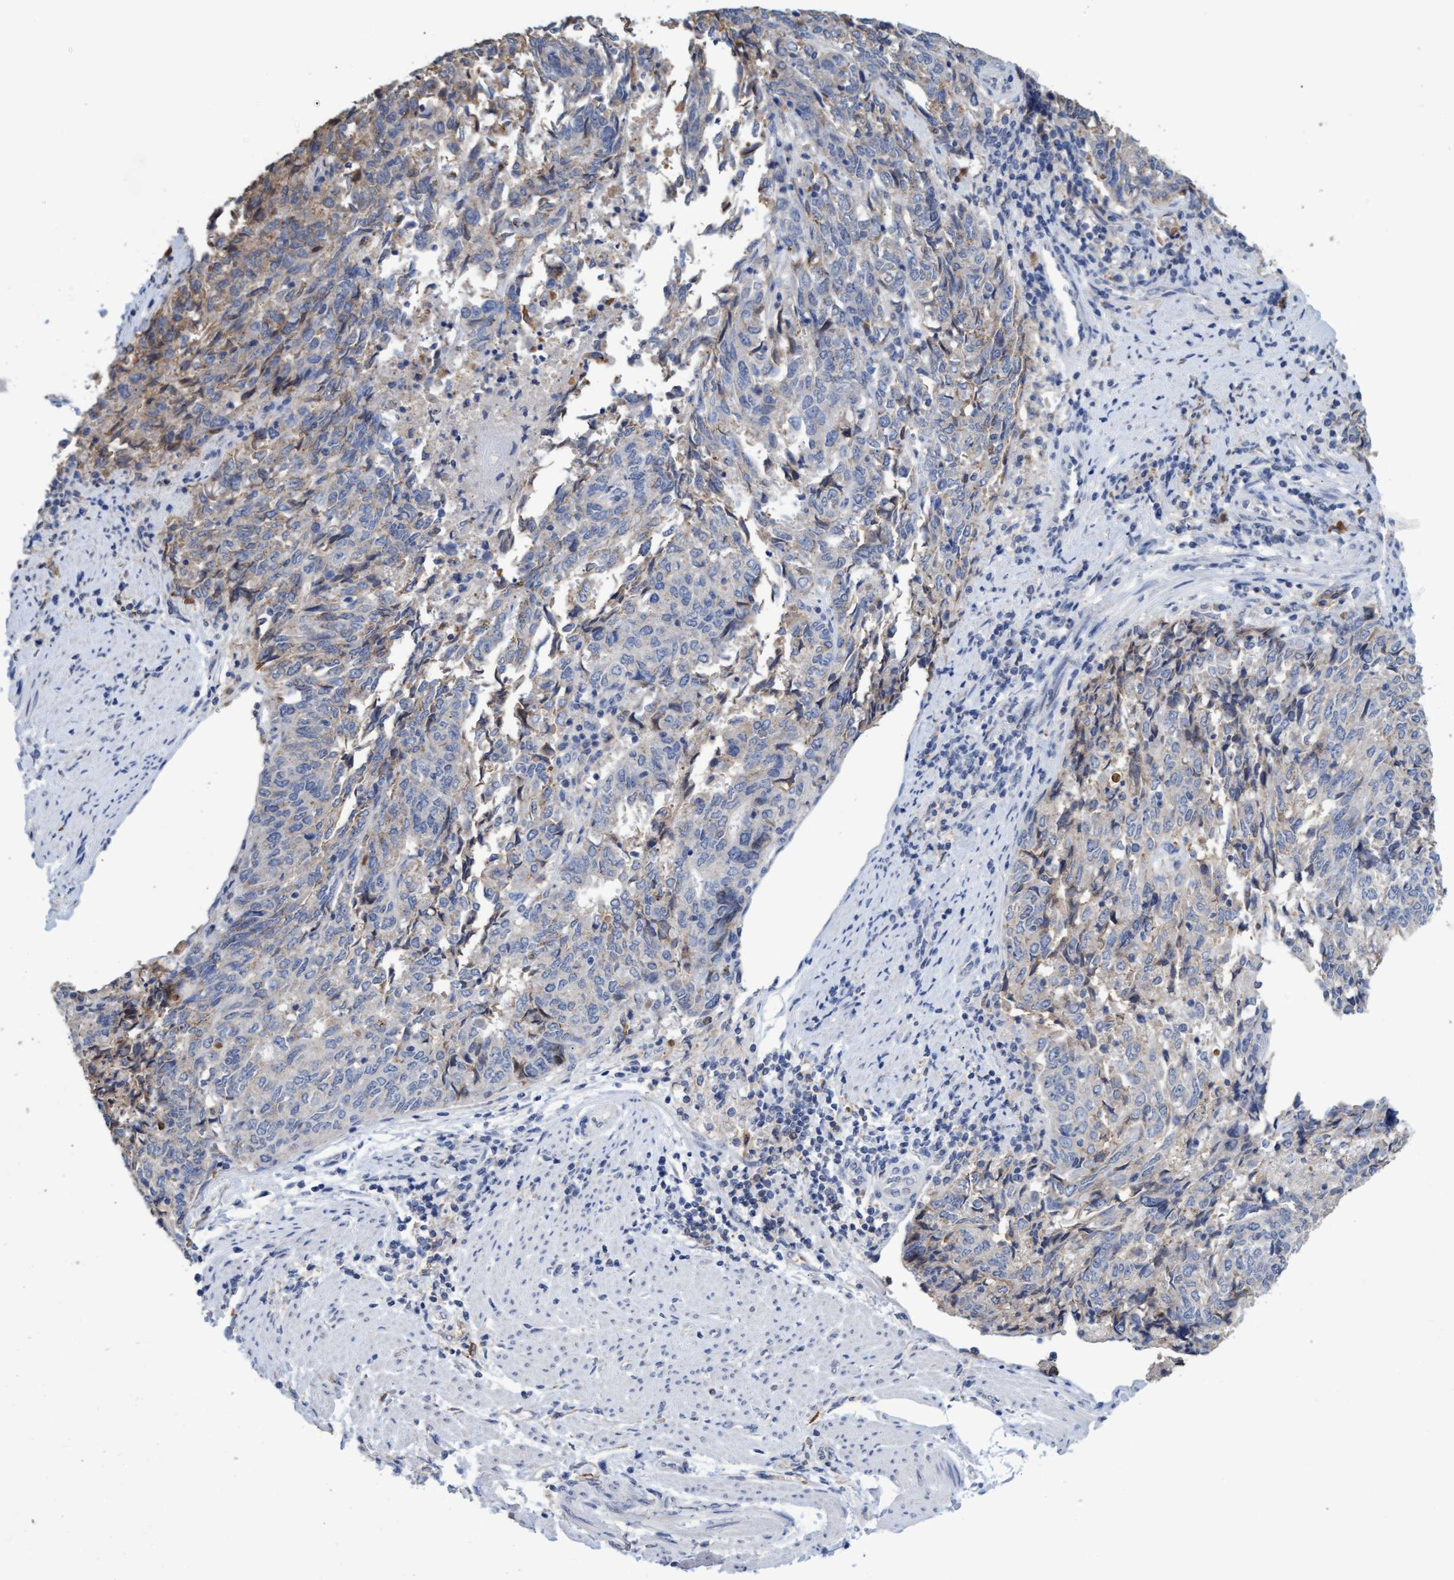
{"staining": {"intensity": "weak", "quantity": "<25%", "location": "cytoplasmic/membranous"}, "tissue": "endometrial cancer", "cell_type": "Tumor cells", "image_type": "cancer", "snomed": [{"axis": "morphology", "description": "Adenocarcinoma, NOS"}, {"axis": "topography", "description": "Endometrium"}], "caption": "The photomicrograph reveals no significant staining in tumor cells of adenocarcinoma (endometrial).", "gene": "GPR39", "patient": {"sex": "female", "age": 80}}